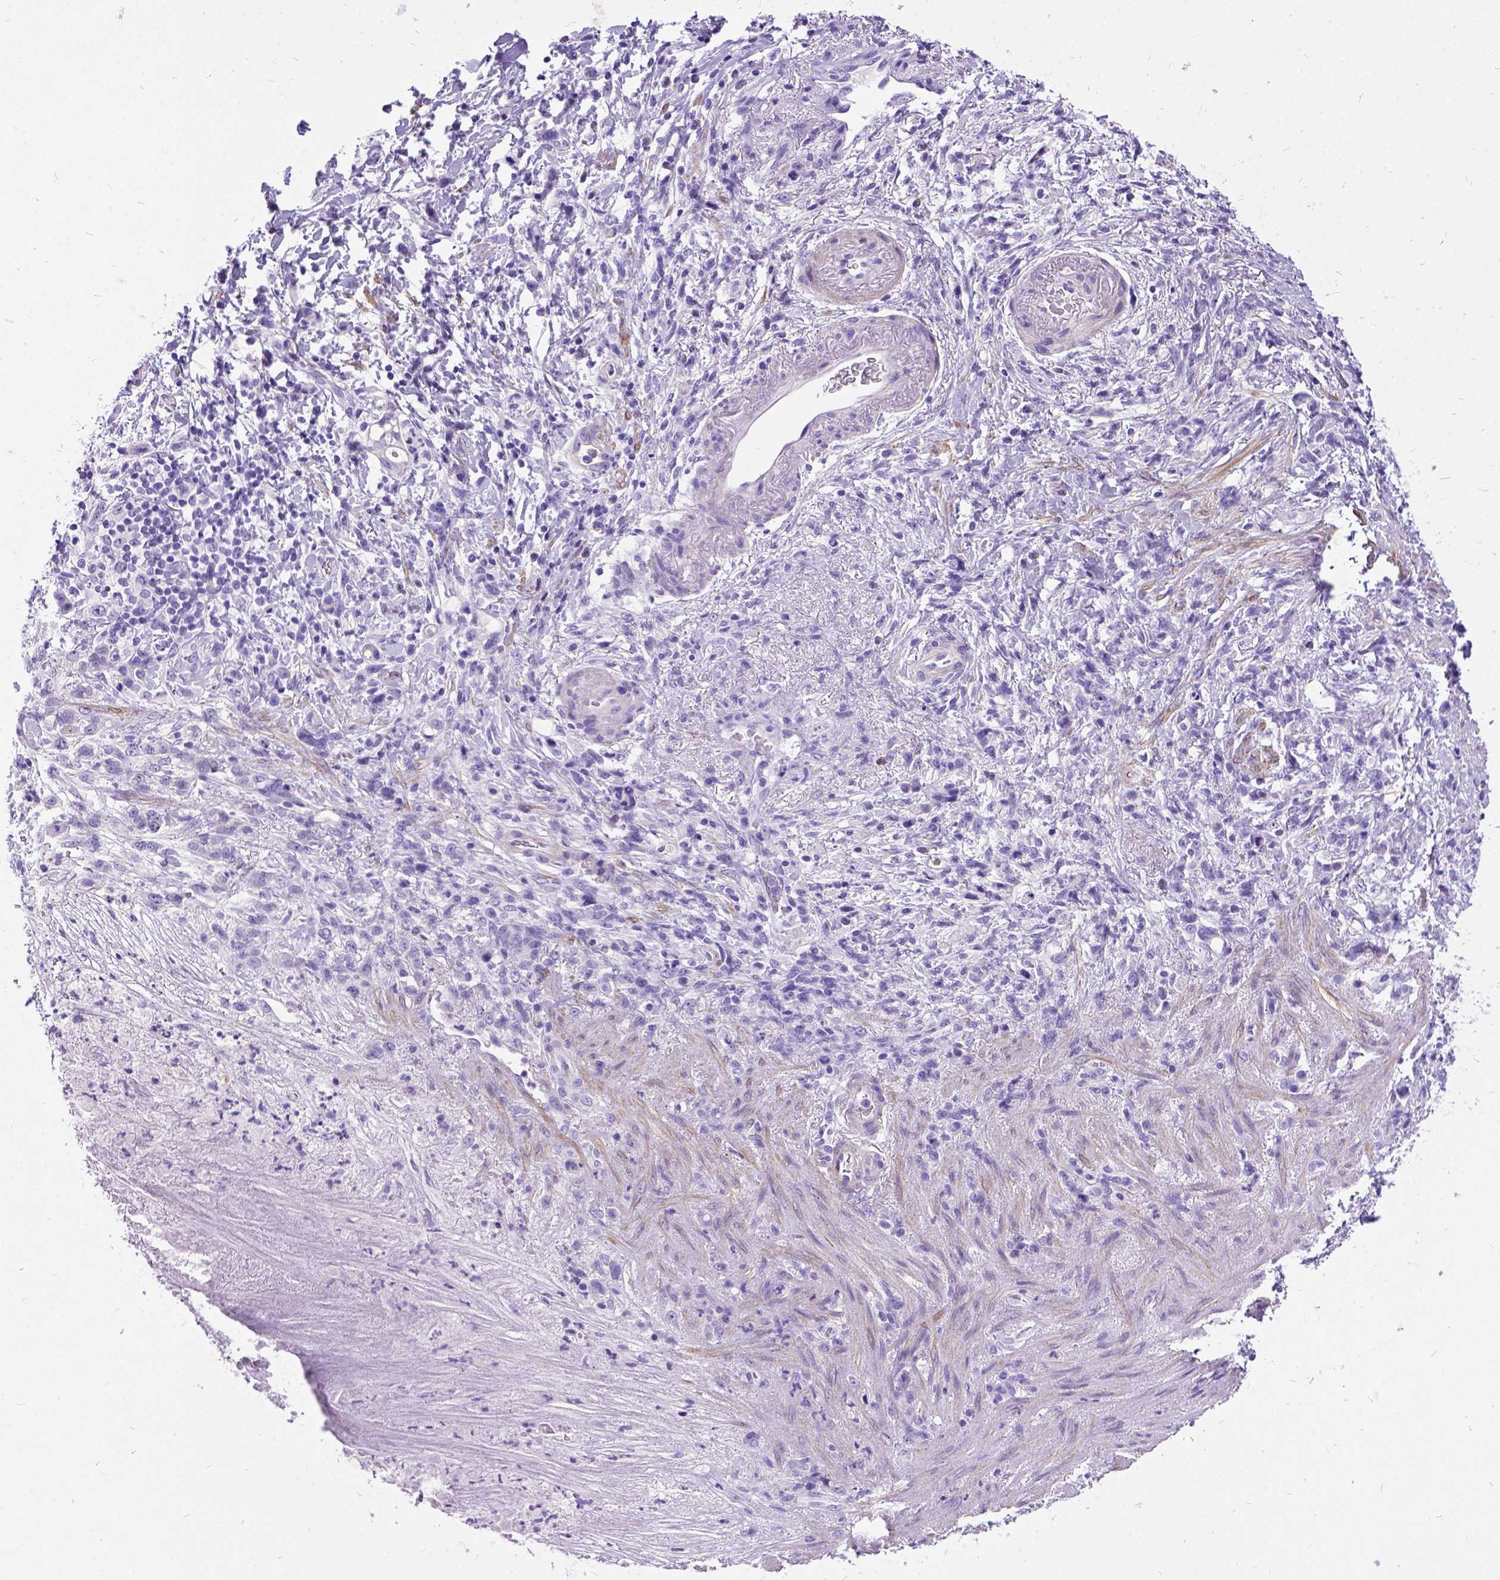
{"staining": {"intensity": "negative", "quantity": "none", "location": "none"}, "tissue": "stomach cancer", "cell_type": "Tumor cells", "image_type": "cancer", "snomed": [{"axis": "morphology", "description": "Adenocarcinoma, NOS"}, {"axis": "topography", "description": "Stomach"}], "caption": "Immunohistochemical staining of adenocarcinoma (stomach) exhibits no significant staining in tumor cells.", "gene": "PRG2", "patient": {"sex": "female", "age": 84}}